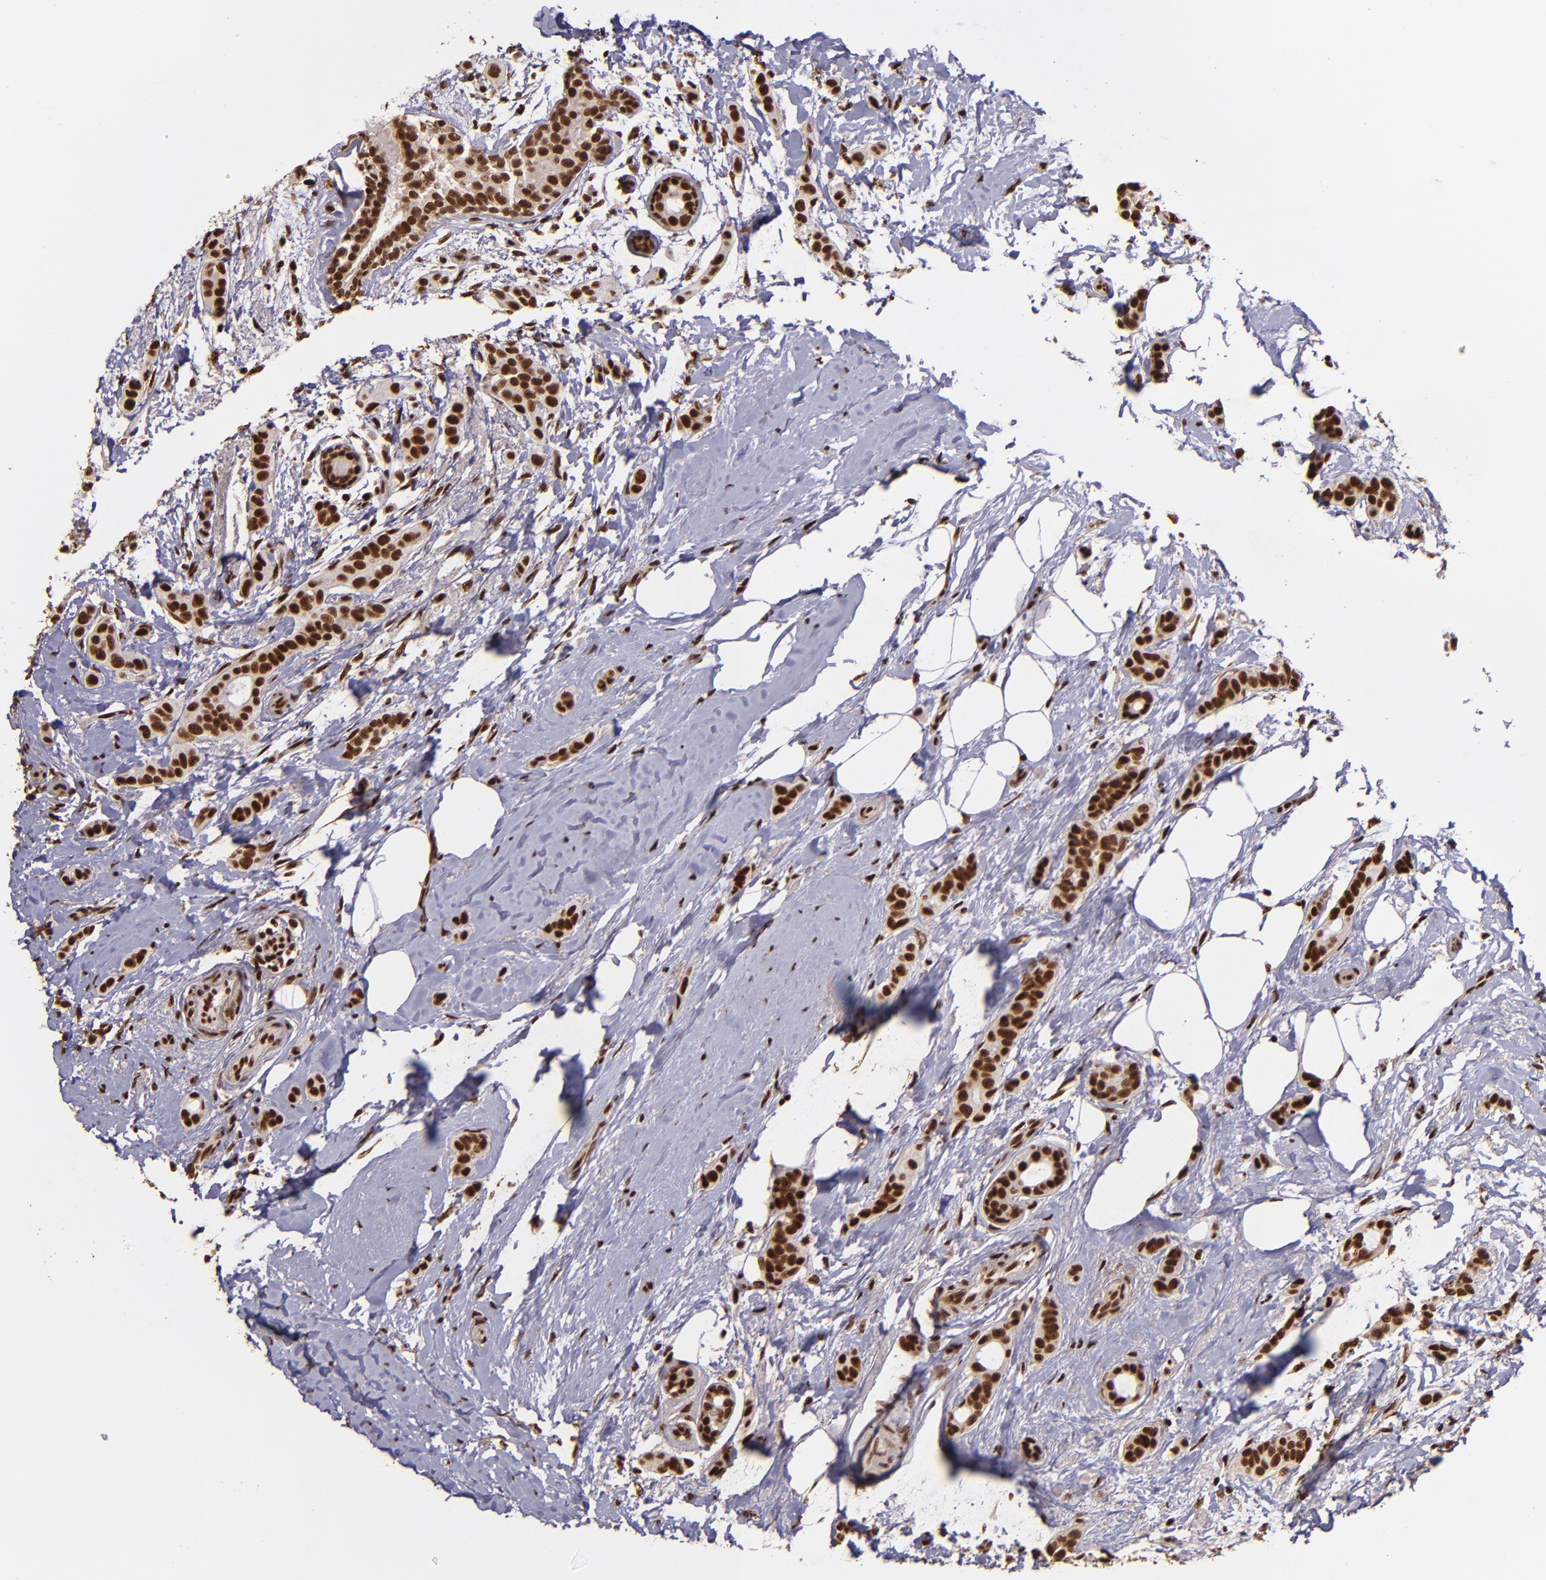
{"staining": {"intensity": "strong", "quantity": ">75%", "location": "cytoplasmic/membranous,nuclear"}, "tissue": "breast cancer", "cell_type": "Tumor cells", "image_type": "cancer", "snomed": [{"axis": "morphology", "description": "Duct carcinoma"}, {"axis": "topography", "description": "Breast"}], "caption": "This is a photomicrograph of immunohistochemistry staining of breast cancer (invasive ductal carcinoma), which shows strong staining in the cytoplasmic/membranous and nuclear of tumor cells.", "gene": "PQBP1", "patient": {"sex": "female", "age": 54}}